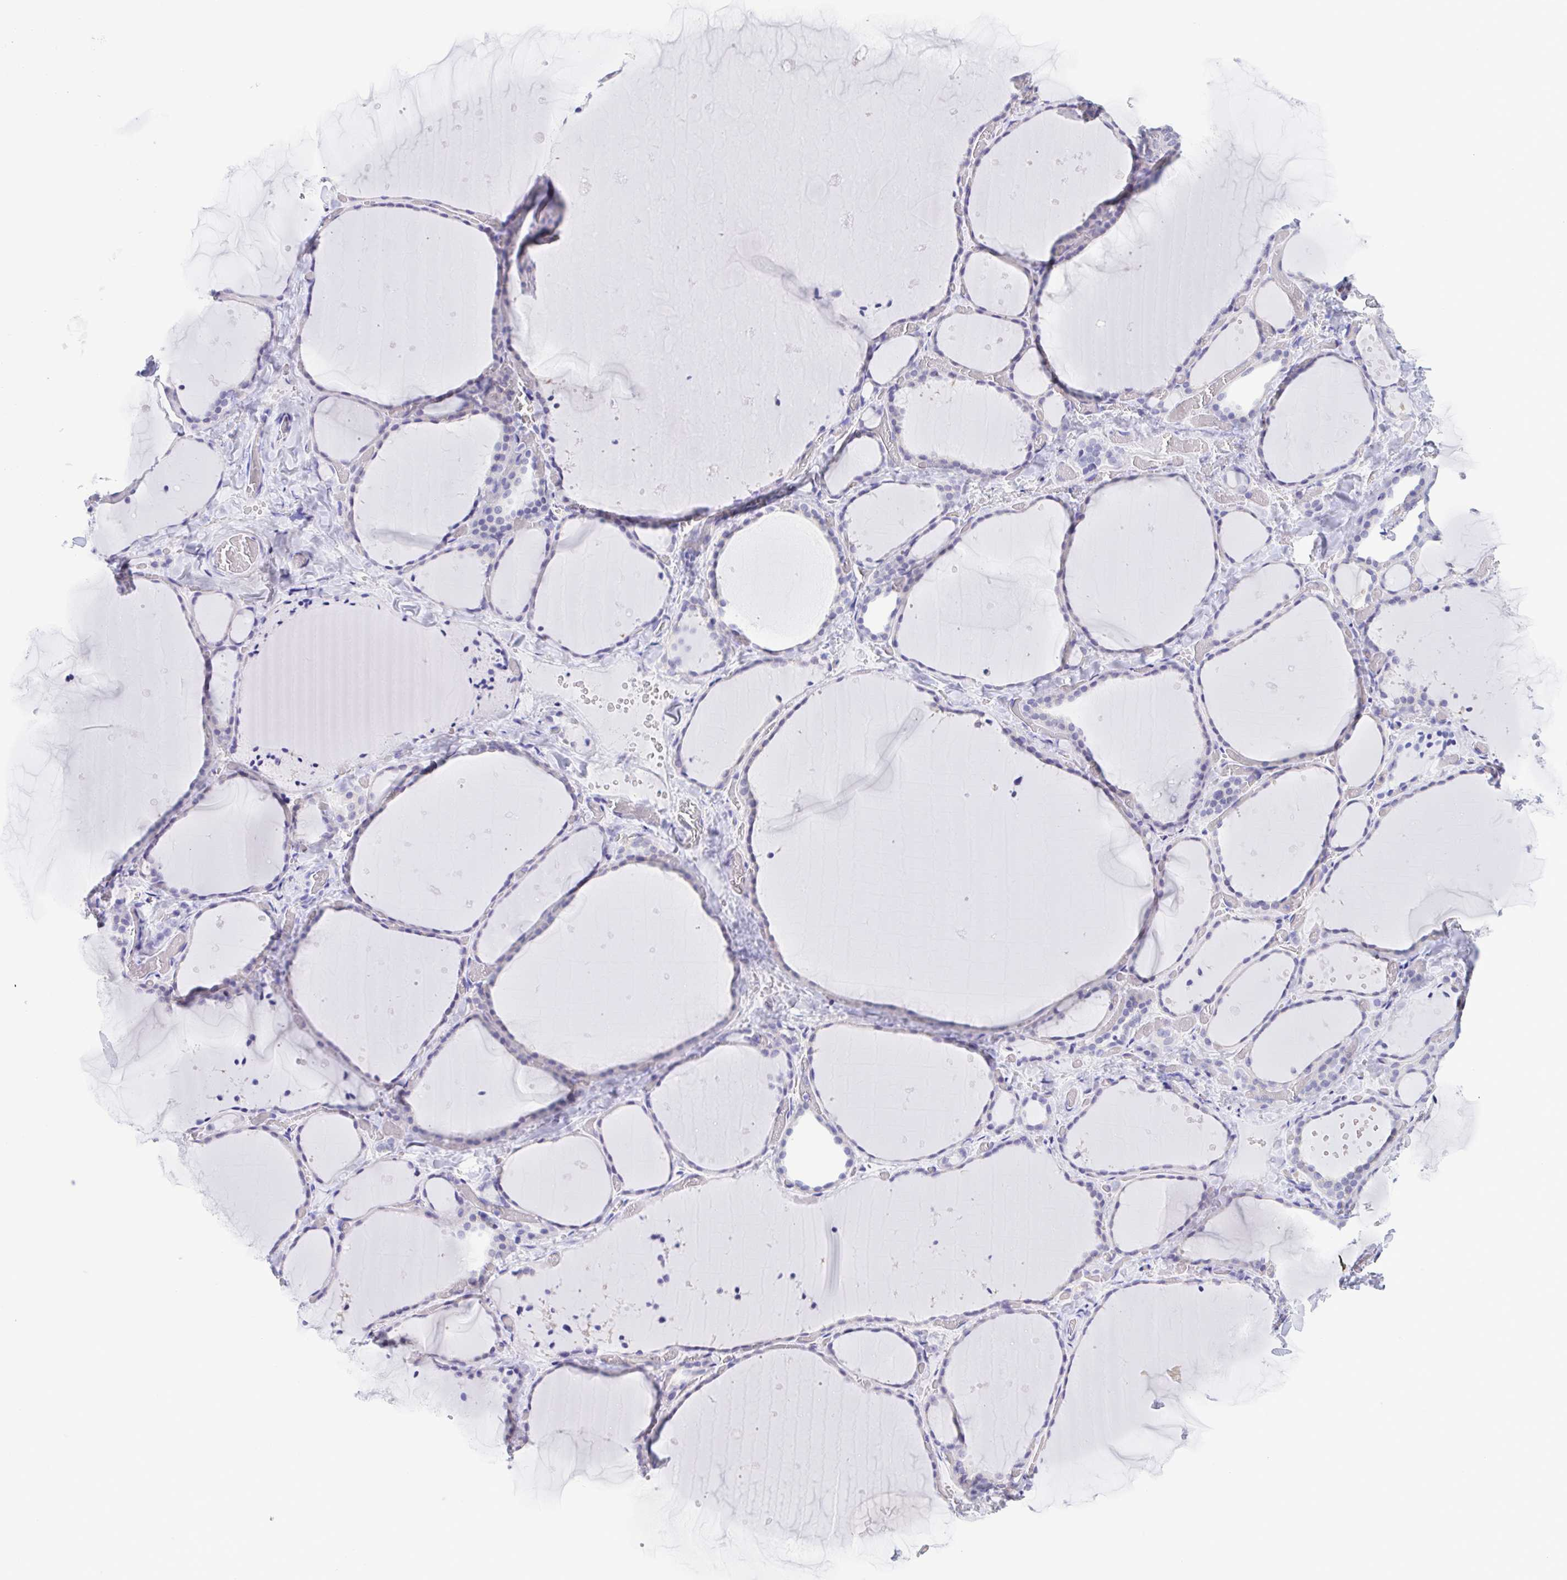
{"staining": {"intensity": "negative", "quantity": "none", "location": "none"}, "tissue": "thyroid gland", "cell_type": "Glandular cells", "image_type": "normal", "snomed": [{"axis": "morphology", "description": "Normal tissue, NOS"}, {"axis": "topography", "description": "Thyroid gland"}], "caption": "The immunohistochemistry (IHC) photomicrograph has no significant expression in glandular cells of thyroid gland. The staining was performed using DAB to visualize the protein expression in brown, while the nuclei were stained in blue with hematoxylin (Magnification: 20x).", "gene": "LDHC", "patient": {"sex": "female", "age": 36}}